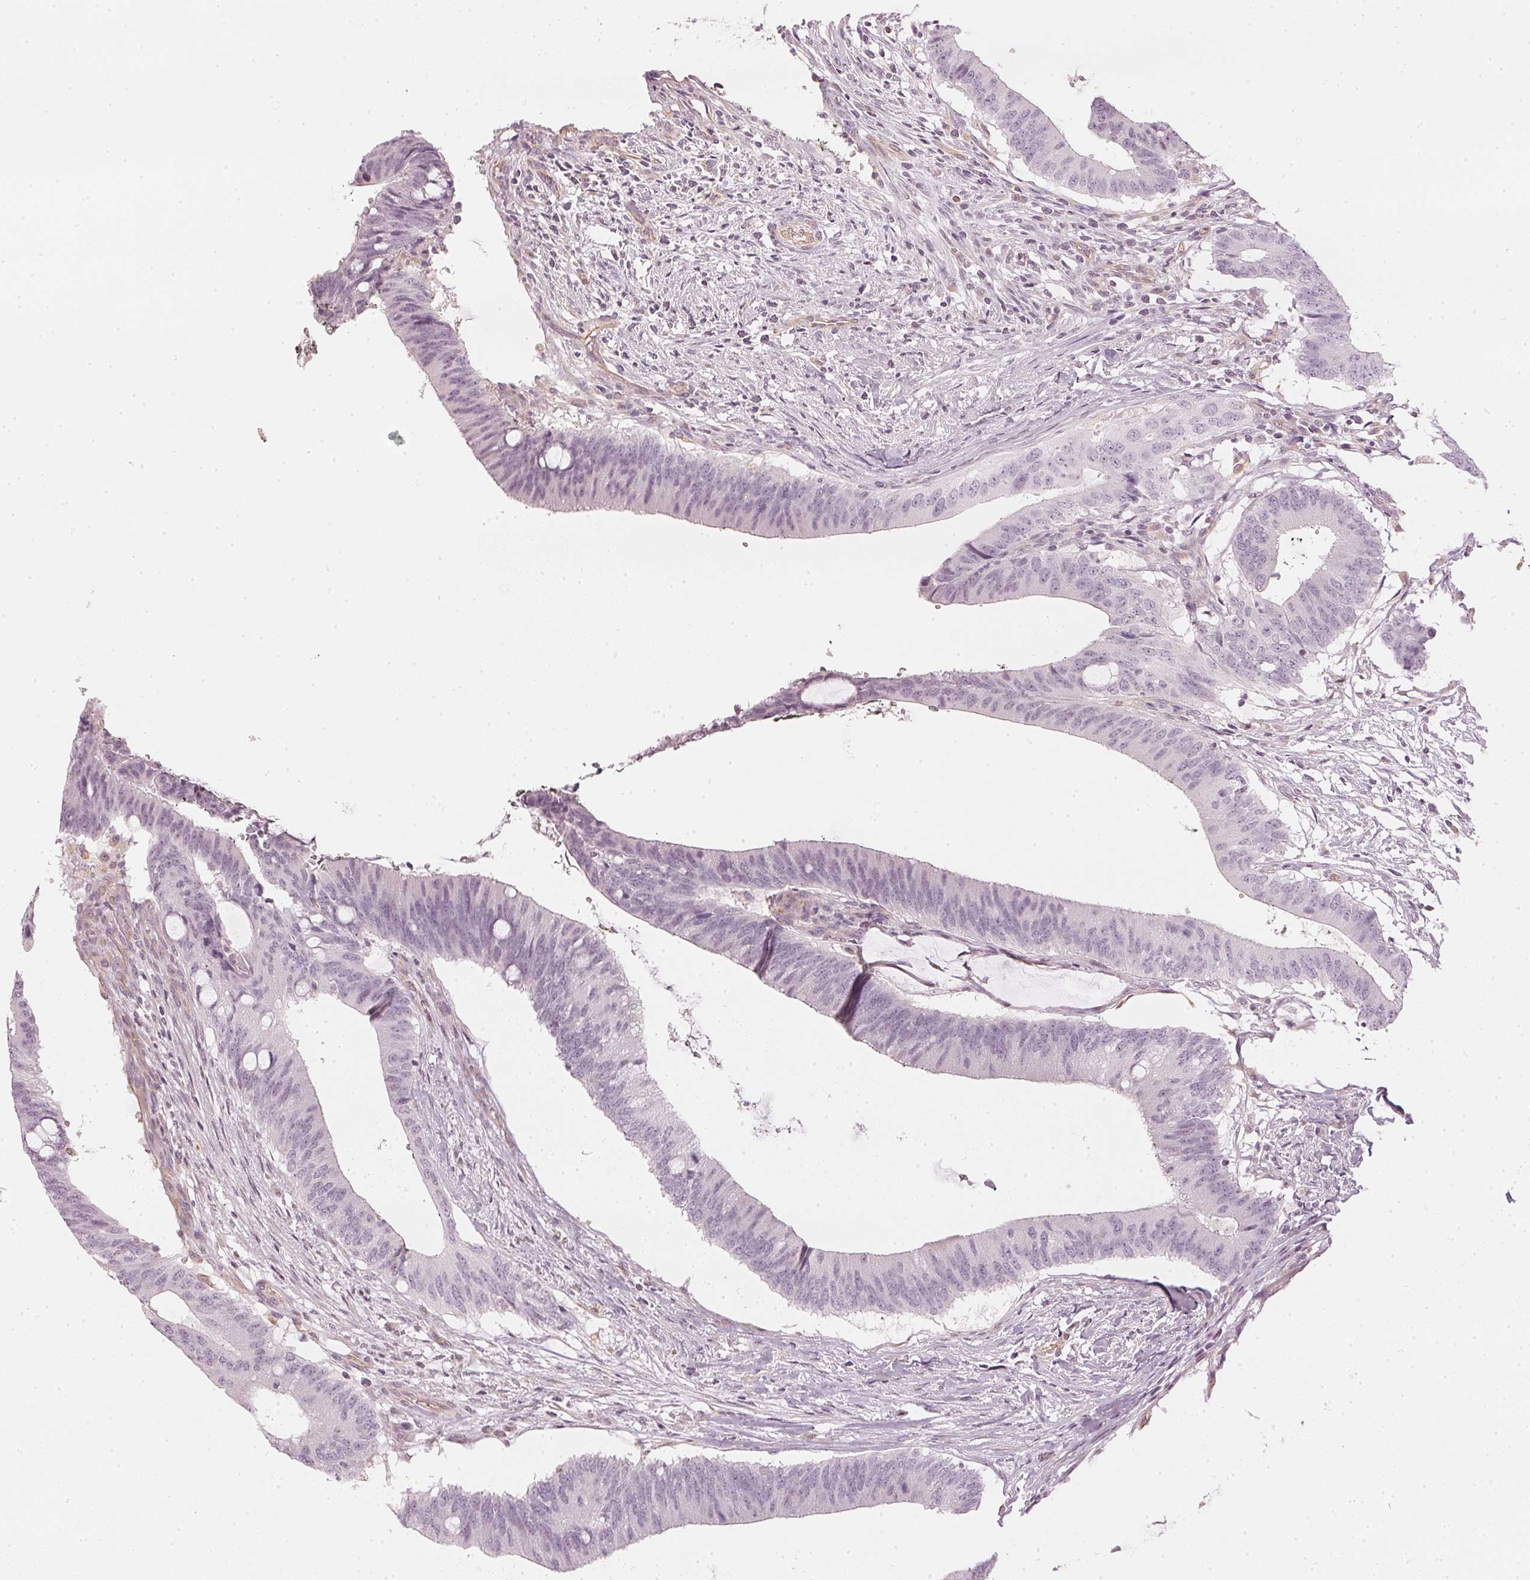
{"staining": {"intensity": "negative", "quantity": "none", "location": "none"}, "tissue": "colorectal cancer", "cell_type": "Tumor cells", "image_type": "cancer", "snomed": [{"axis": "morphology", "description": "Adenocarcinoma, NOS"}, {"axis": "topography", "description": "Colon"}], "caption": "High power microscopy photomicrograph of an immunohistochemistry image of colorectal adenocarcinoma, revealing no significant expression in tumor cells.", "gene": "APLP1", "patient": {"sex": "female", "age": 43}}